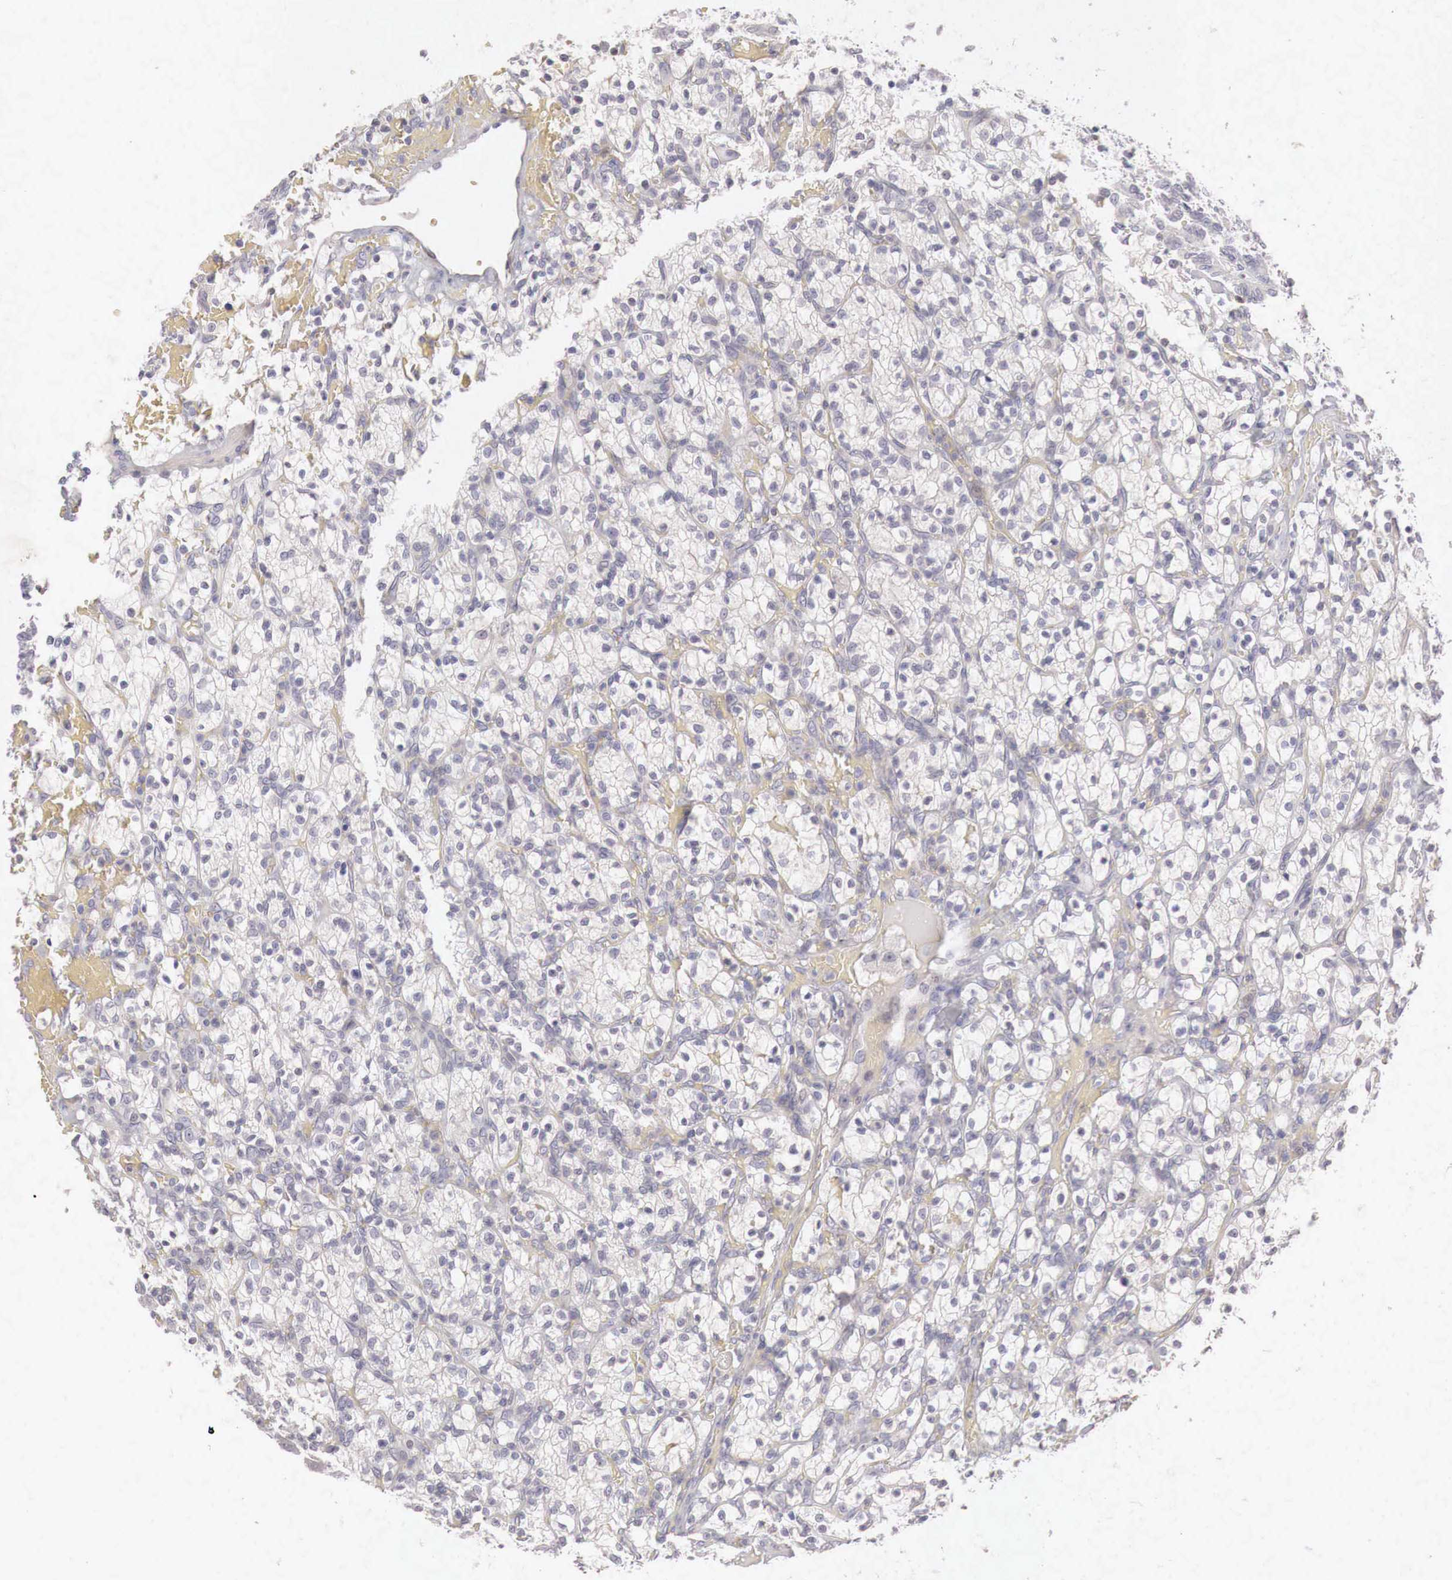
{"staining": {"intensity": "negative", "quantity": "none", "location": "none"}, "tissue": "renal cancer", "cell_type": "Tumor cells", "image_type": "cancer", "snomed": [{"axis": "morphology", "description": "Adenocarcinoma, NOS"}, {"axis": "topography", "description": "Kidney"}], "caption": "High magnification brightfield microscopy of adenocarcinoma (renal) stained with DAB (3,3'-diaminobenzidine) (brown) and counterstained with hematoxylin (blue): tumor cells show no significant expression.", "gene": "GATA1", "patient": {"sex": "female", "age": 83}}